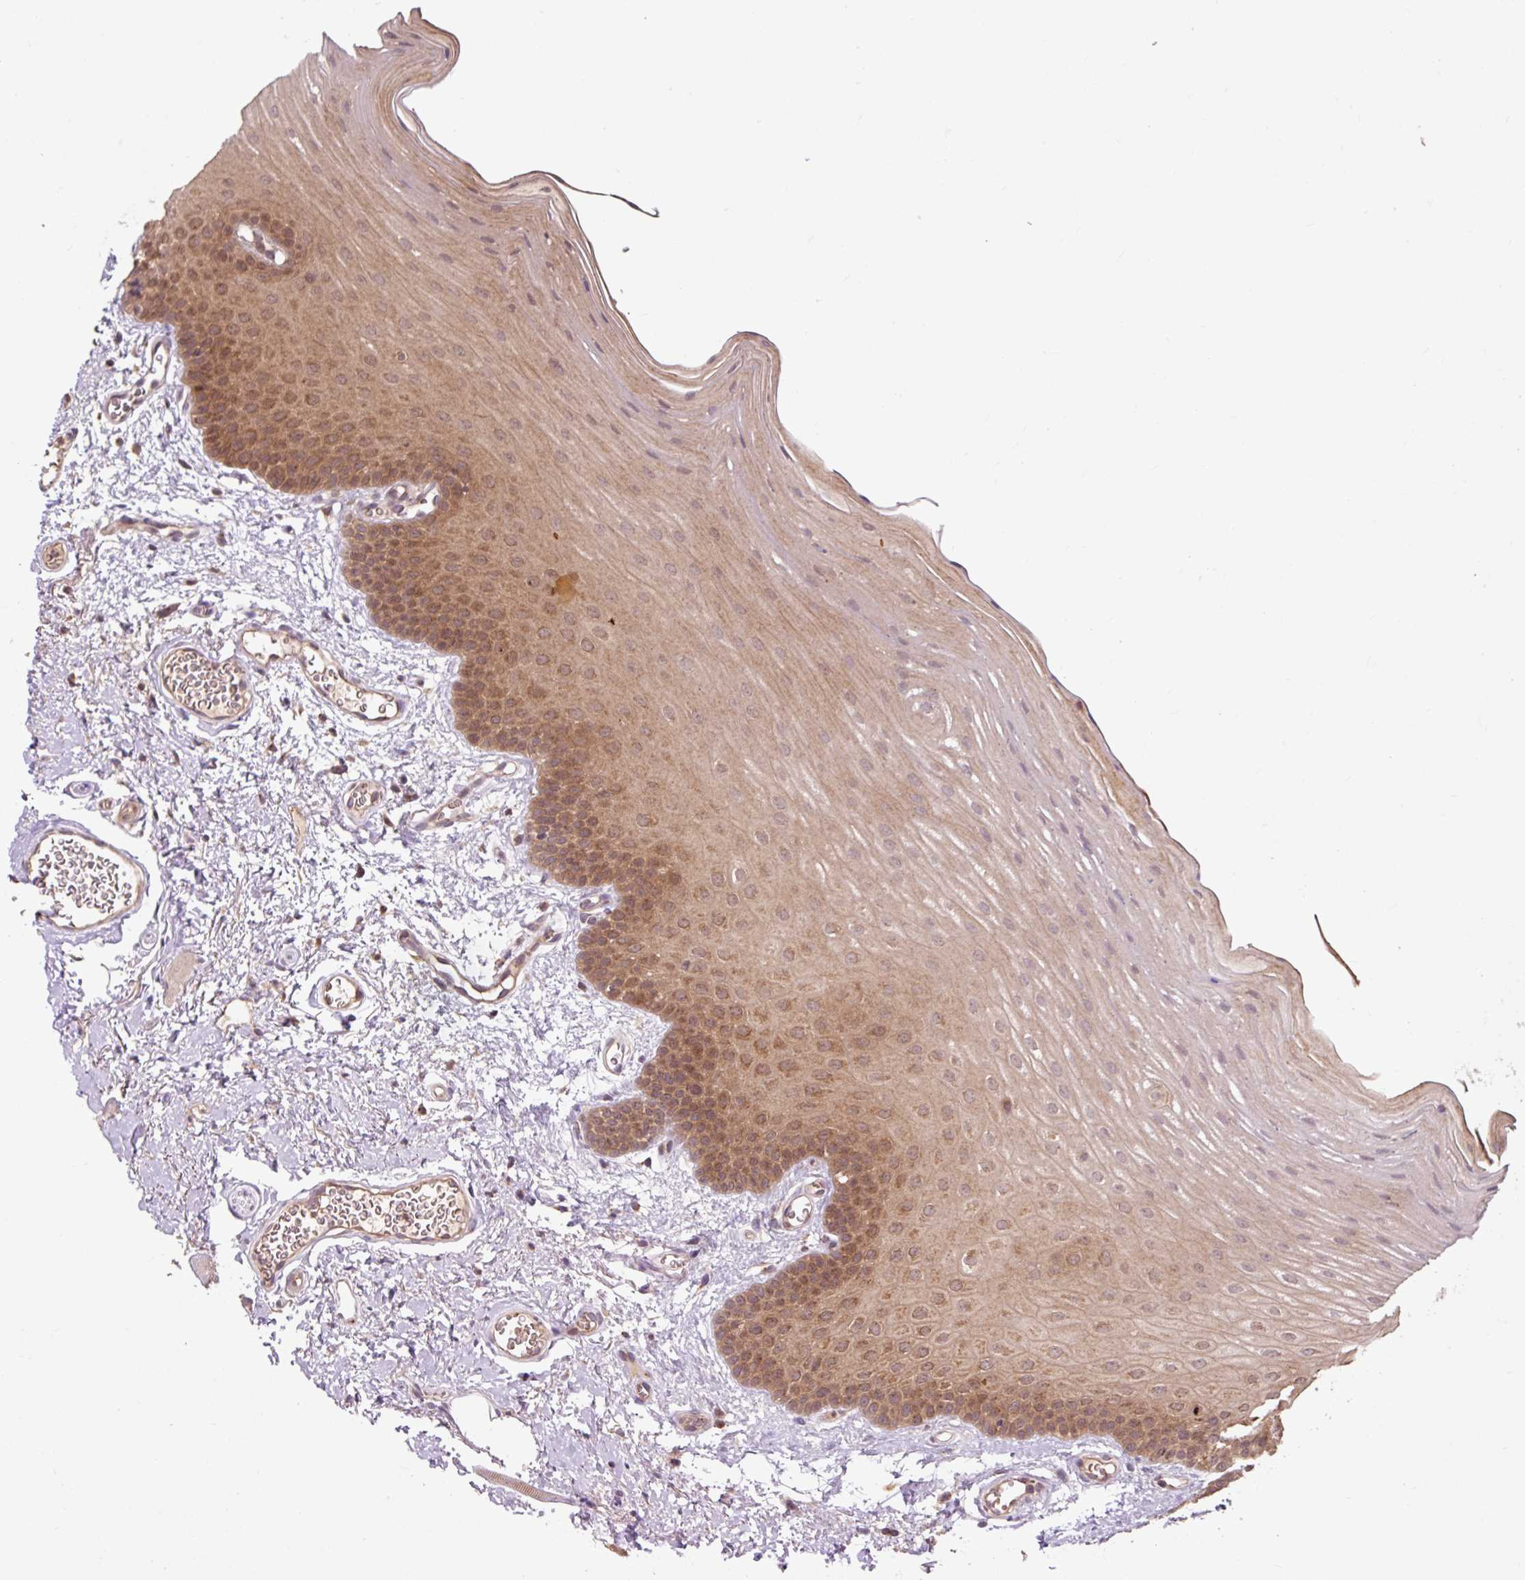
{"staining": {"intensity": "moderate", "quantity": "25%-75%", "location": "cytoplasmic/membranous"}, "tissue": "oral mucosa", "cell_type": "Squamous epithelial cells", "image_type": "normal", "snomed": [{"axis": "morphology", "description": "Normal tissue, NOS"}, {"axis": "topography", "description": "Oral tissue"}], "caption": "A medium amount of moderate cytoplasmic/membranous staining is seen in about 25%-75% of squamous epithelial cells in unremarkable oral mucosa. (brown staining indicates protein expression, while blue staining denotes nuclei).", "gene": "MMS19", "patient": {"sex": "male", "age": 68}}